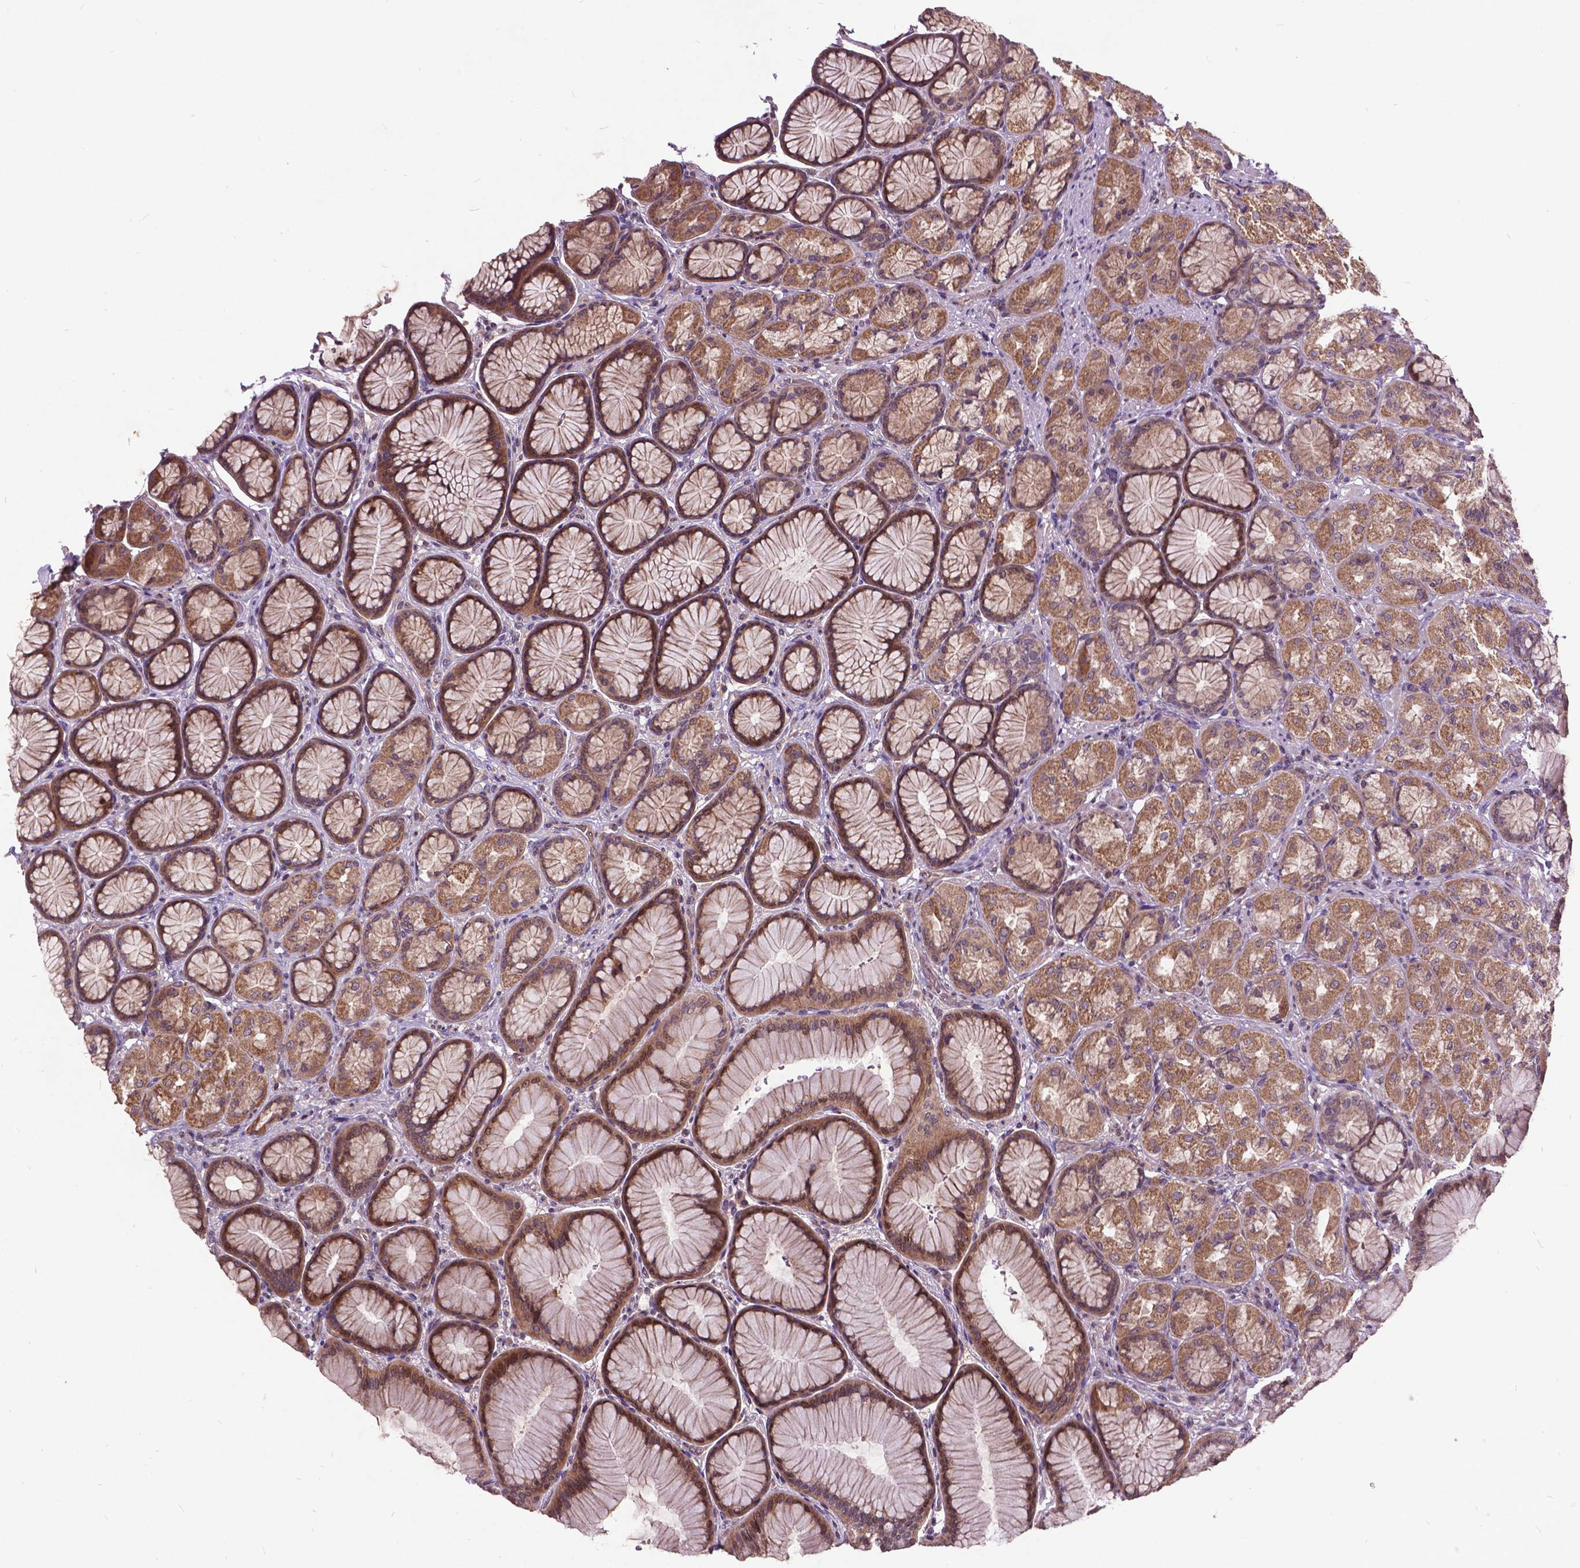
{"staining": {"intensity": "moderate", "quantity": ">75%", "location": "cytoplasmic/membranous"}, "tissue": "stomach", "cell_type": "Glandular cells", "image_type": "normal", "snomed": [{"axis": "morphology", "description": "Normal tissue, NOS"}, {"axis": "morphology", "description": "Adenocarcinoma, NOS"}, {"axis": "morphology", "description": "Adenocarcinoma, High grade"}, {"axis": "topography", "description": "Stomach, upper"}, {"axis": "topography", "description": "Stomach"}], "caption": "IHC micrograph of benign human stomach stained for a protein (brown), which demonstrates medium levels of moderate cytoplasmic/membranous staining in about >75% of glandular cells.", "gene": "AP1S3", "patient": {"sex": "female", "age": 65}}